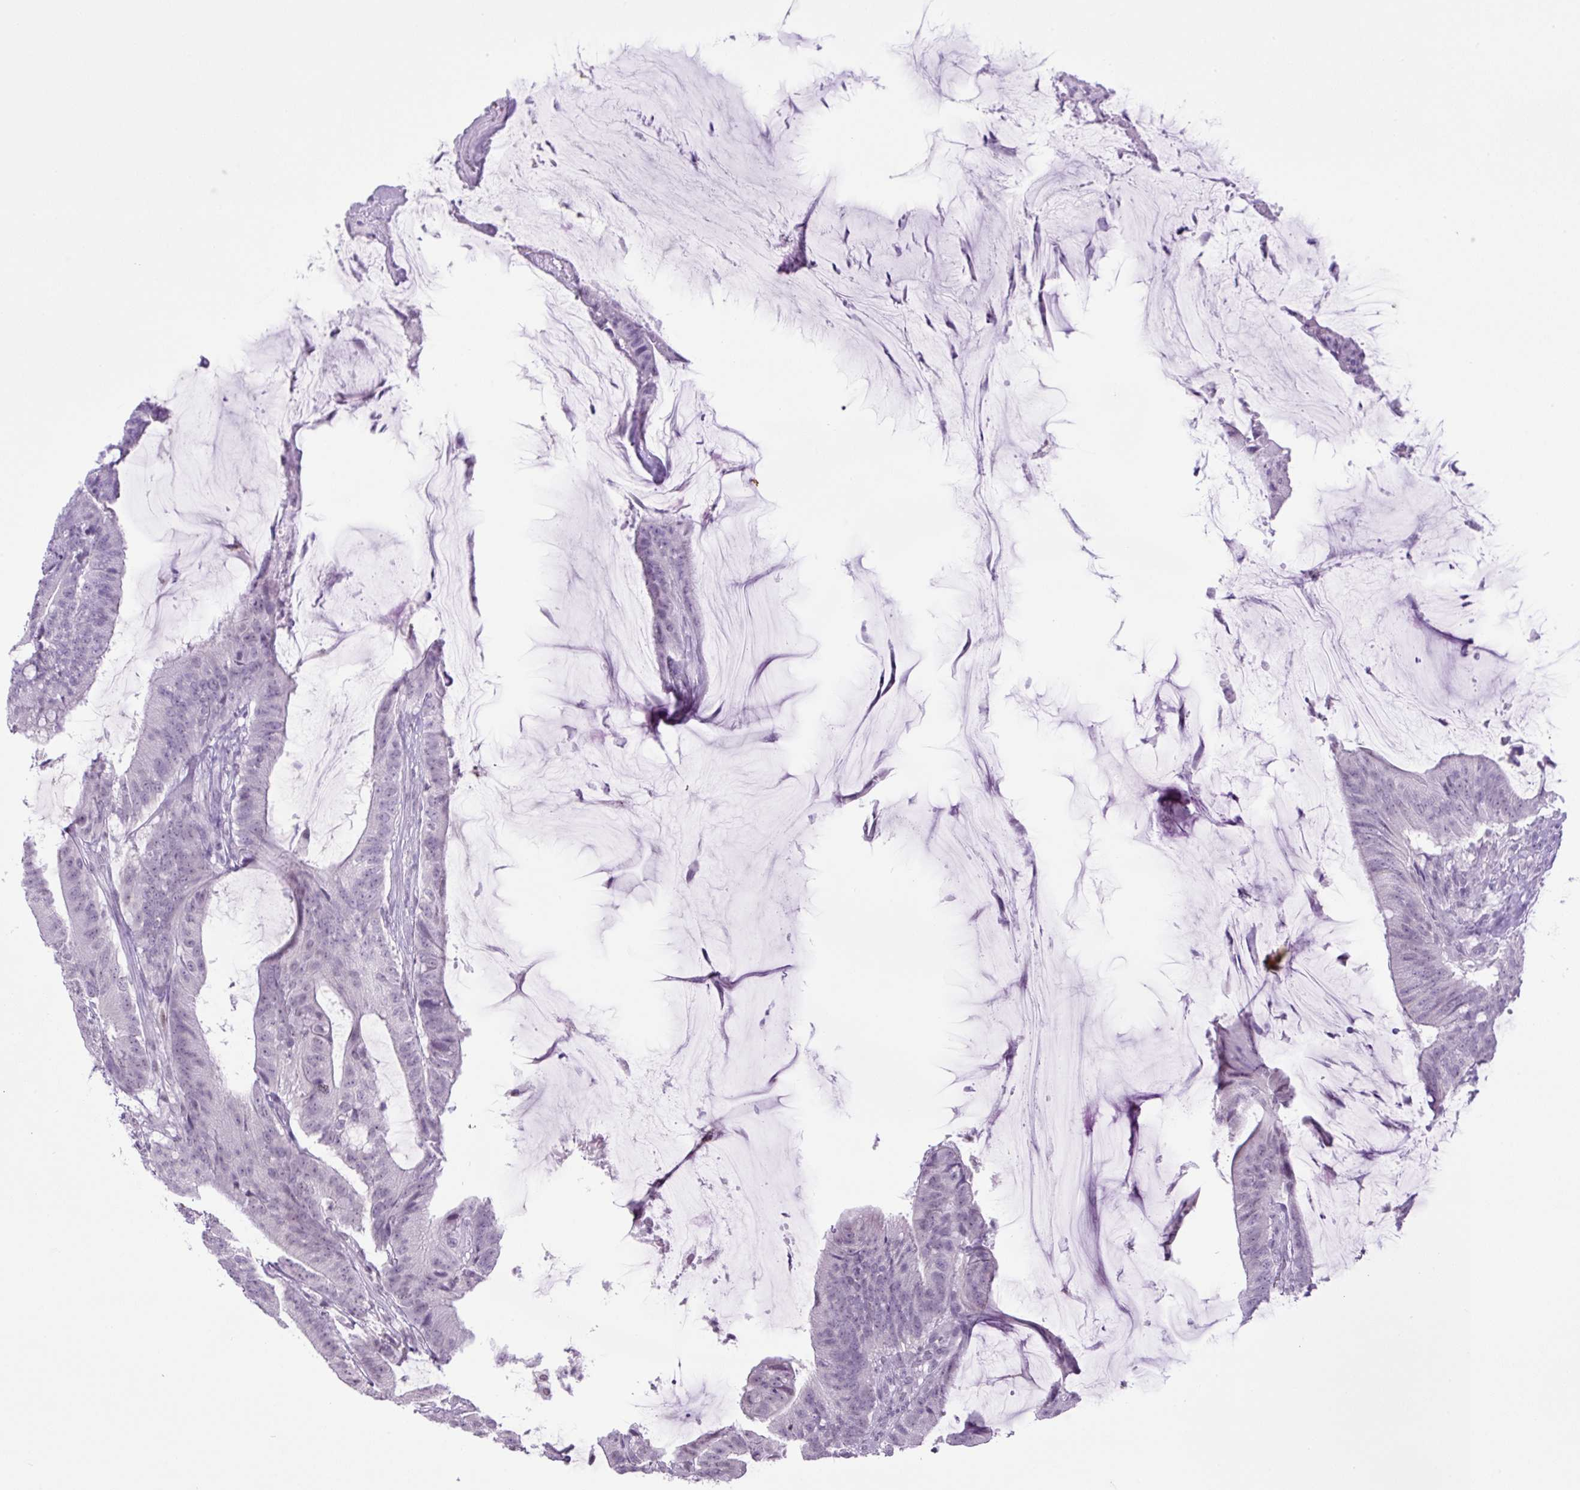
{"staining": {"intensity": "negative", "quantity": "none", "location": "none"}, "tissue": "colorectal cancer", "cell_type": "Tumor cells", "image_type": "cancer", "snomed": [{"axis": "morphology", "description": "Adenocarcinoma, NOS"}, {"axis": "topography", "description": "Colon"}], "caption": "Immunohistochemistry (IHC) of adenocarcinoma (colorectal) displays no positivity in tumor cells.", "gene": "KPNA1", "patient": {"sex": "female", "age": 43}}